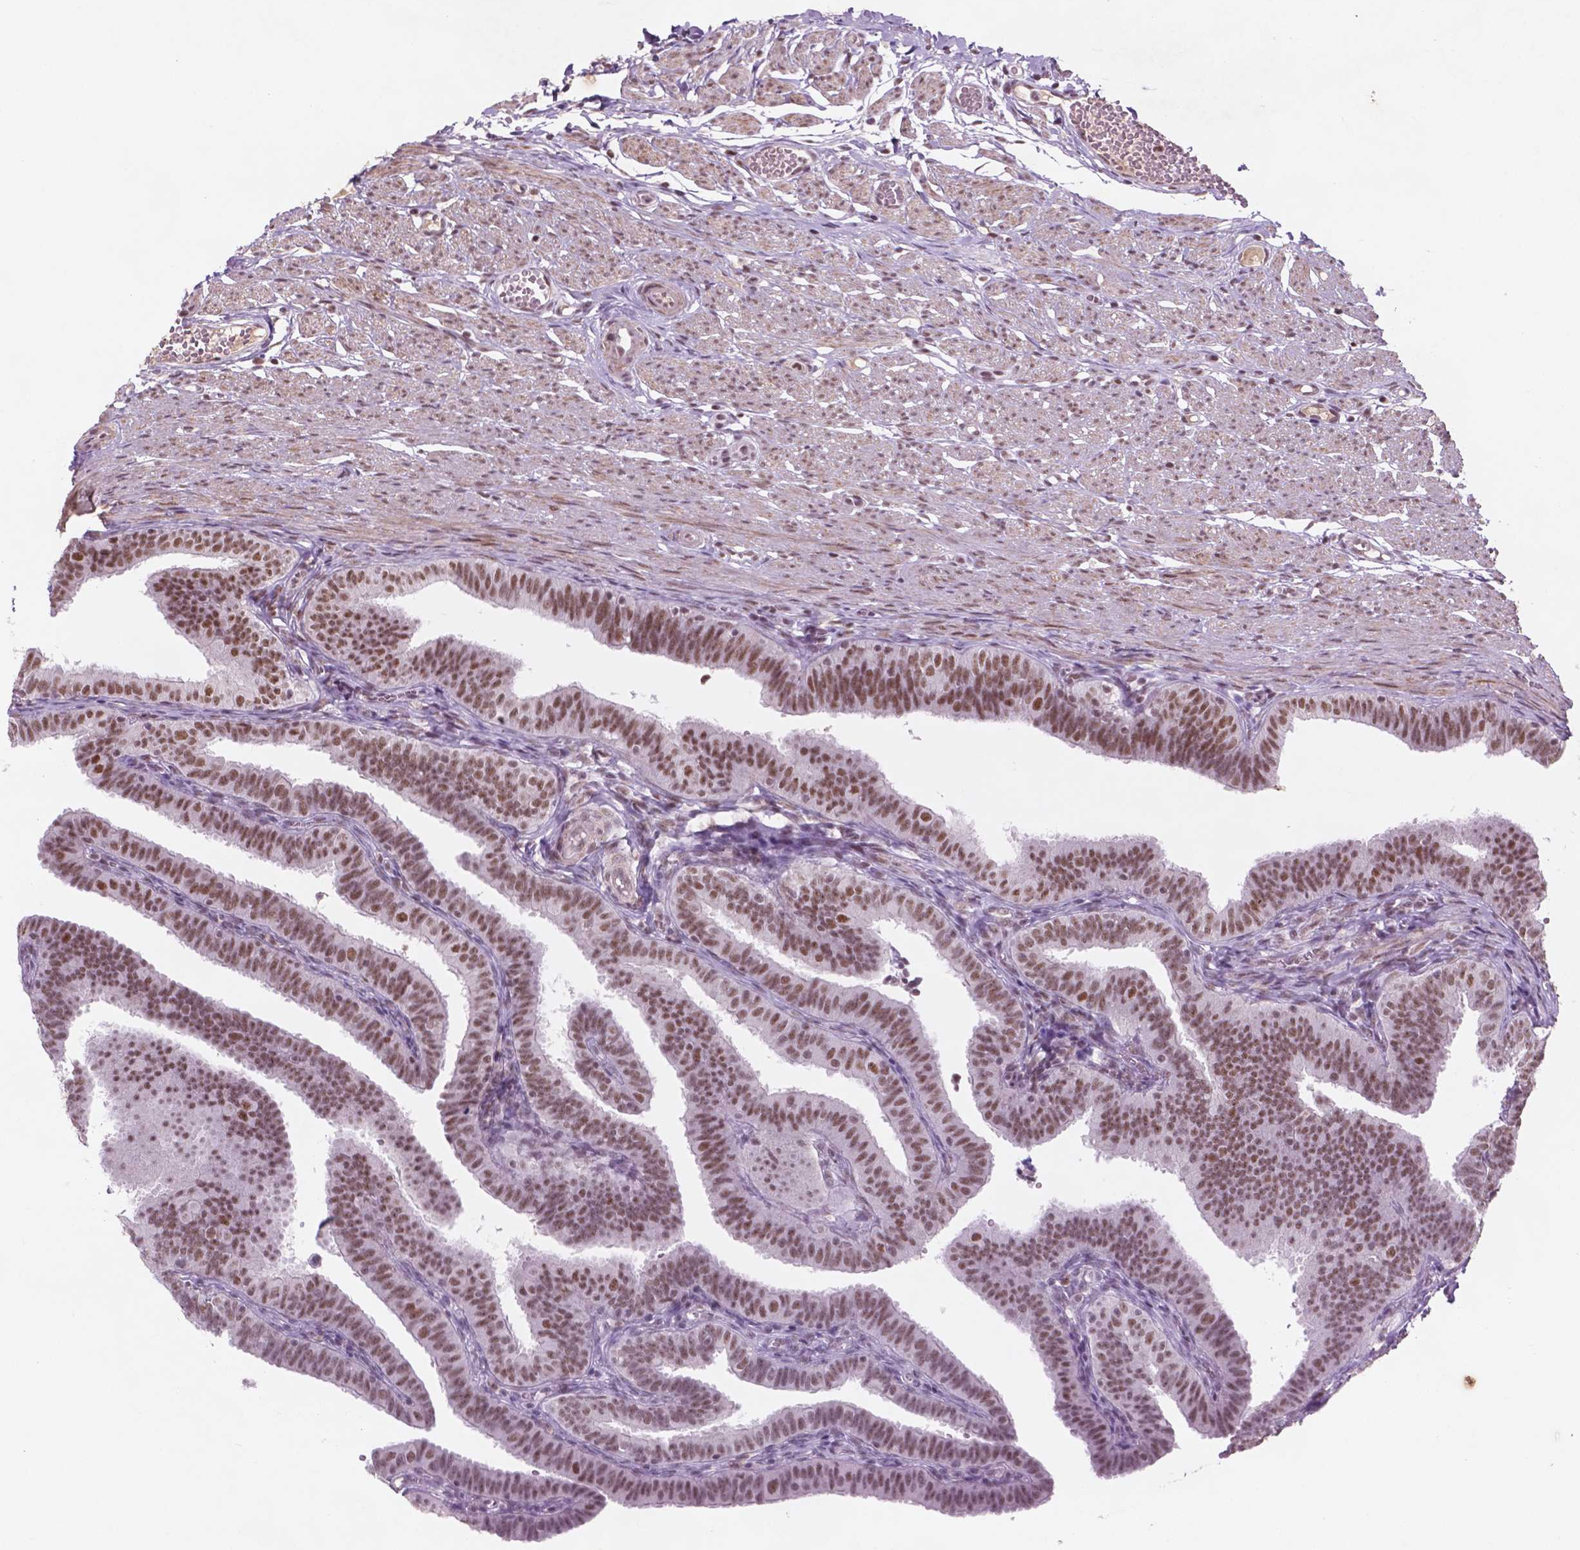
{"staining": {"intensity": "moderate", "quantity": ">75%", "location": "nuclear"}, "tissue": "fallopian tube", "cell_type": "Glandular cells", "image_type": "normal", "snomed": [{"axis": "morphology", "description": "Normal tissue, NOS"}, {"axis": "topography", "description": "Fallopian tube"}], "caption": "Immunohistochemistry (DAB) staining of normal human fallopian tube shows moderate nuclear protein staining in about >75% of glandular cells.", "gene": "CTR9", "patient": {"sex": "female", "age": 25}}